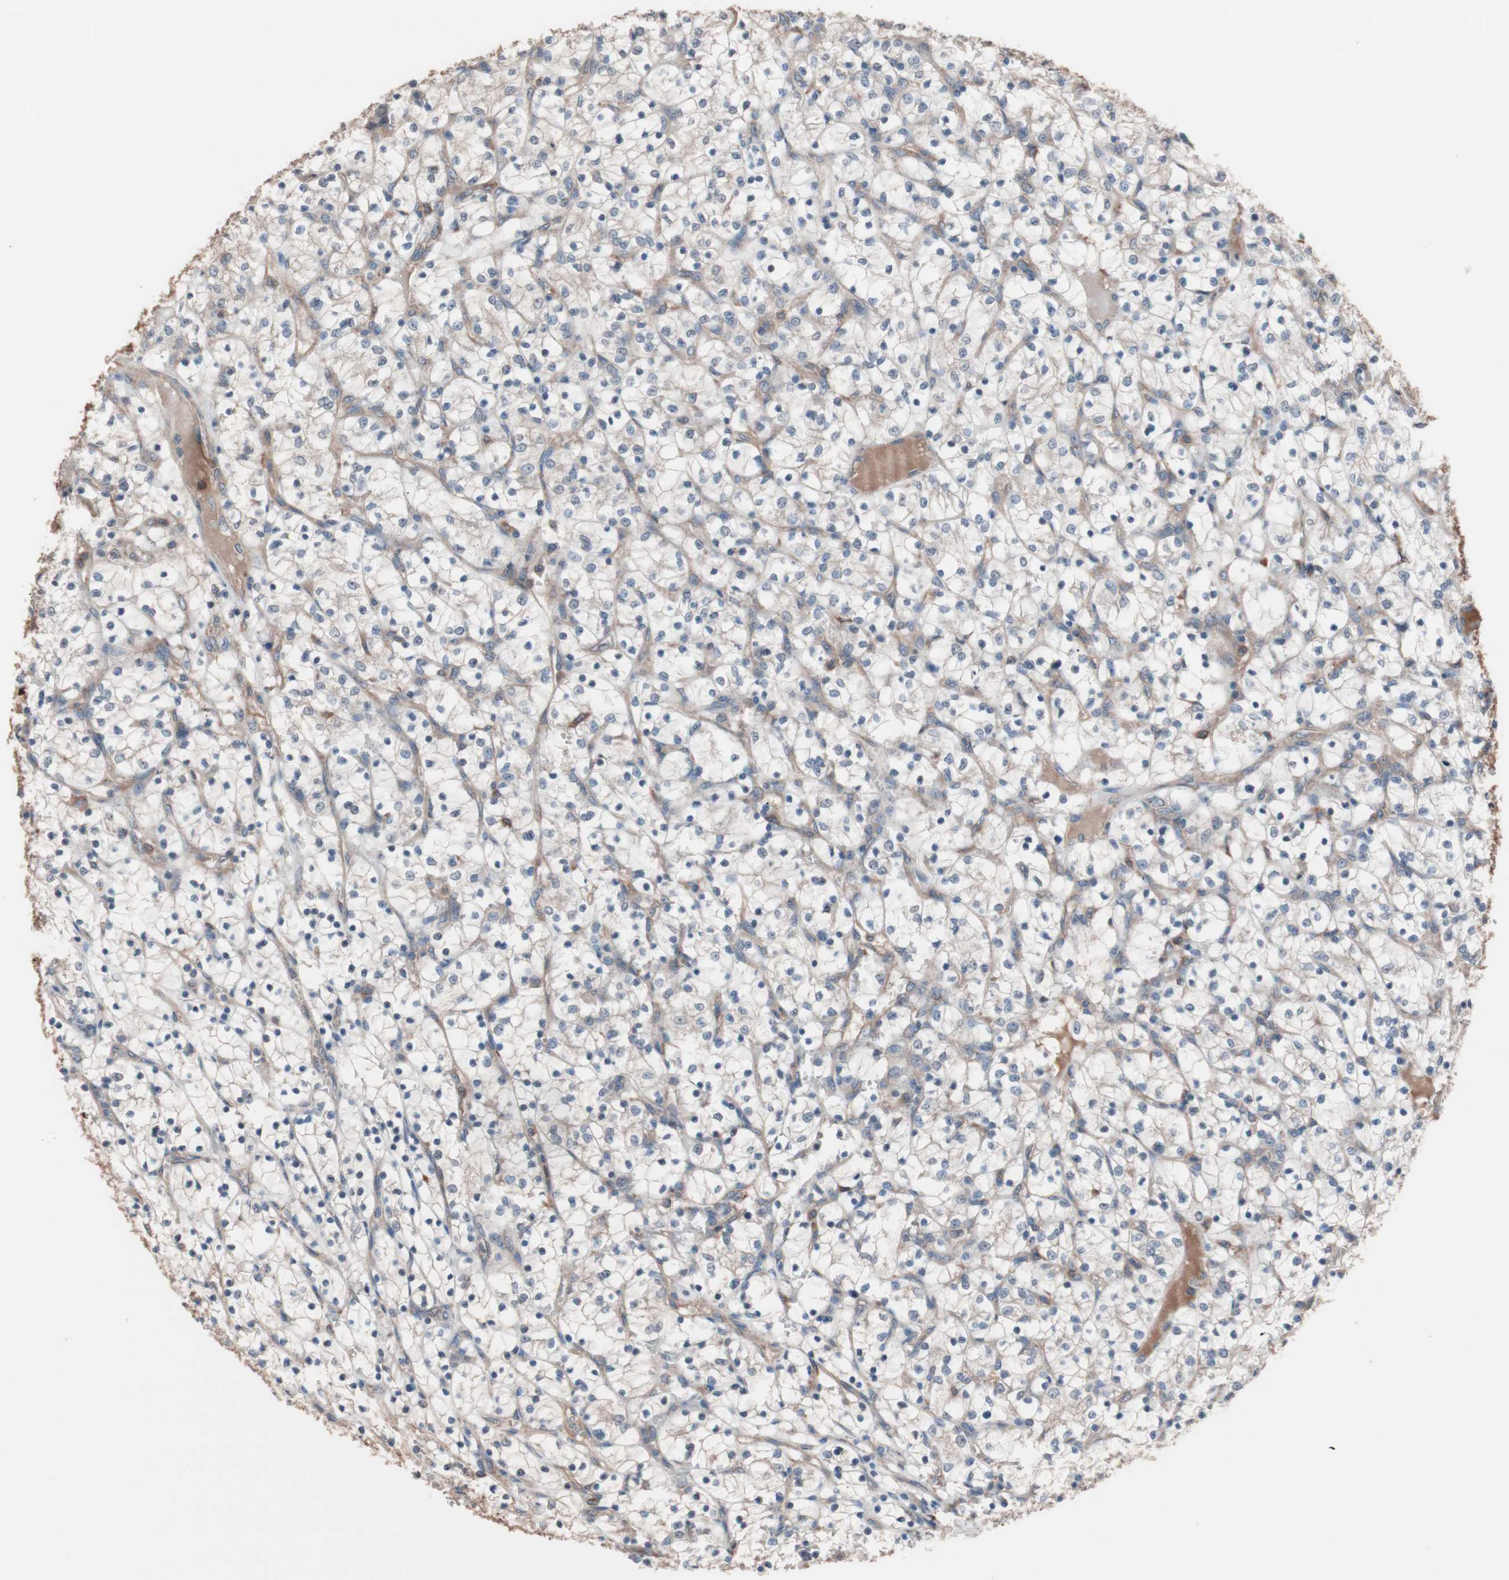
{"staining": {"intensity": "weak", "quantity": "<25%", "location": "cytoplasmic/membranous"}, "tissue": "renal cancer", "cell_type": "Tumor cells", "image_type": "cancer", "snomed": [{"axis": "morphology", "description": "Adenocarcinoma, NOS"}, {"axis": "topography", "description": "Kidney"}], "caption": "An image of human renal cancer (adenocarcinoma) is negative for staining in tumor cells.", "gene": "ATG7", "patient": {"sex": "female", "age": 69}}